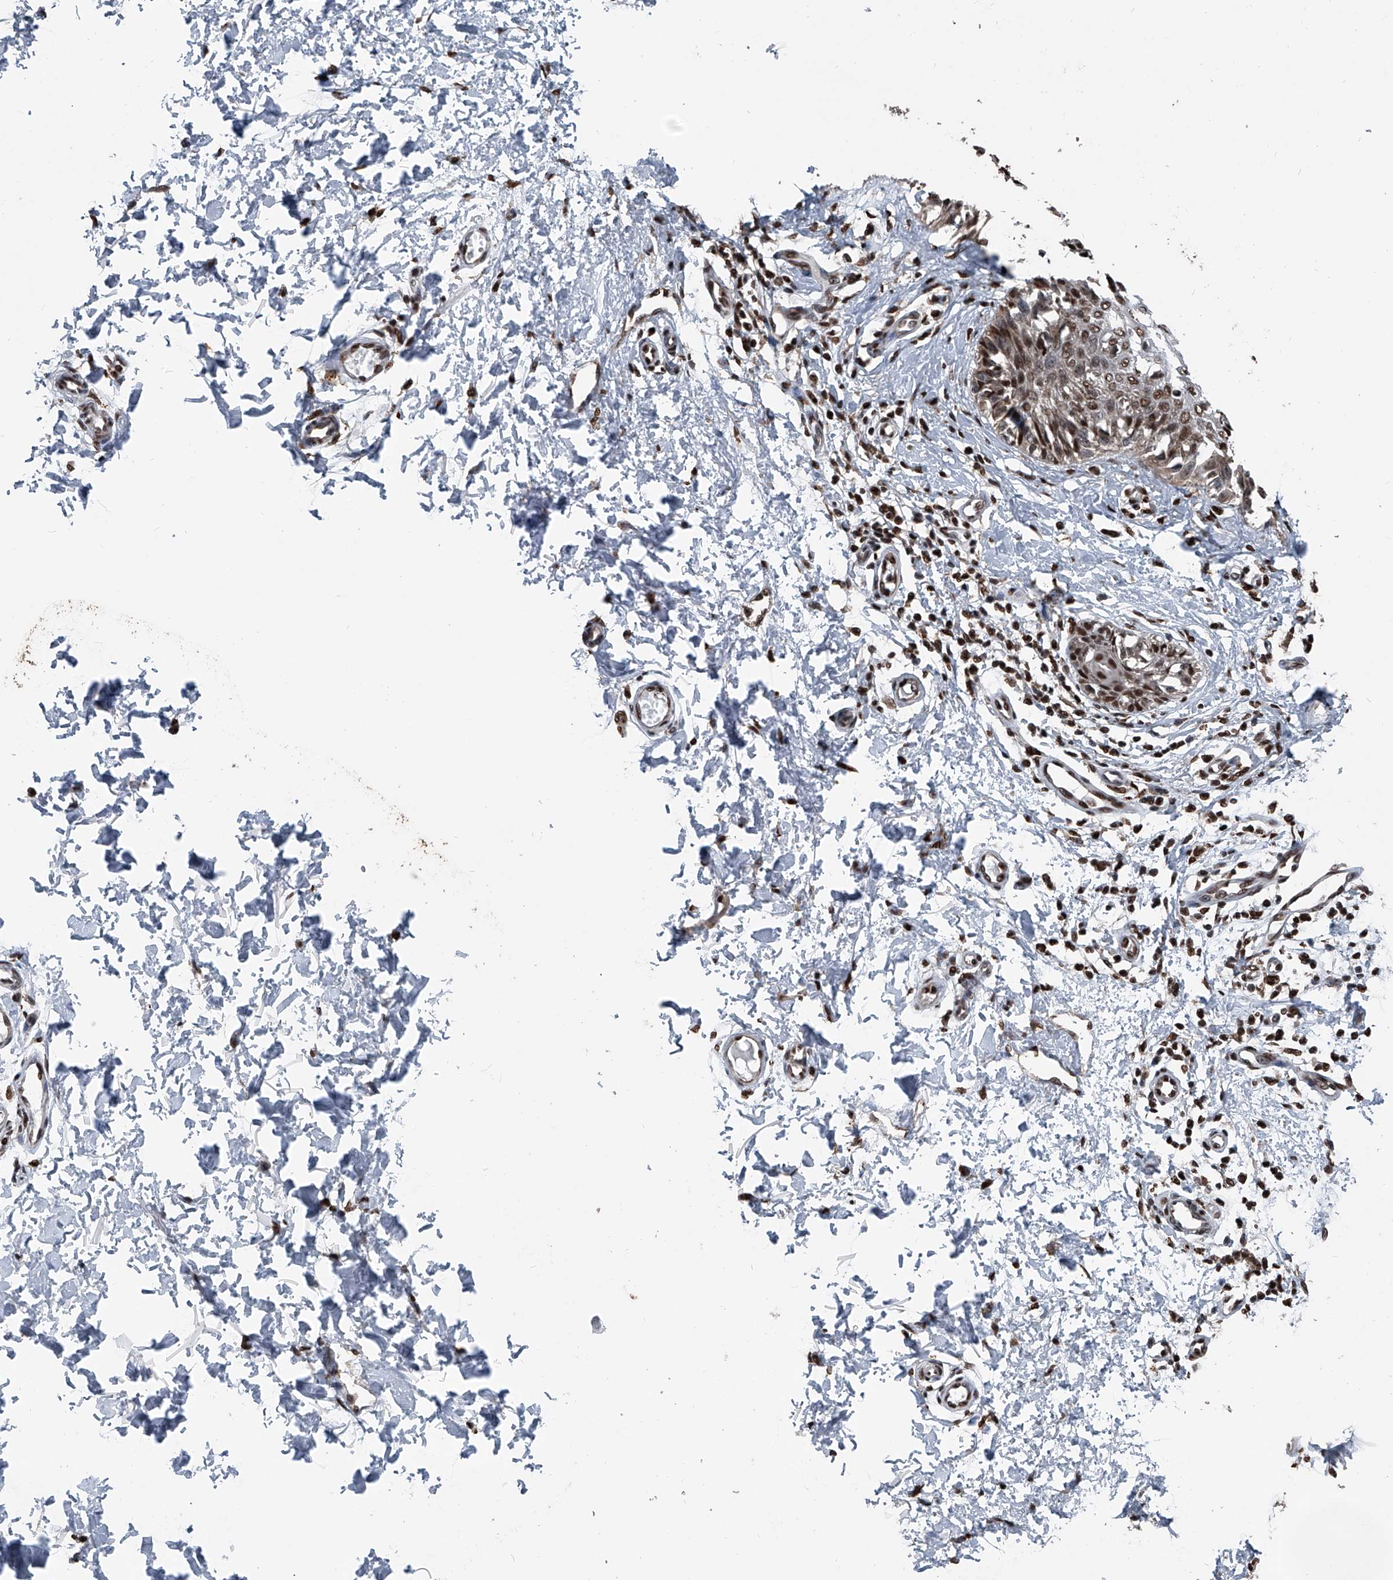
{"staining": {"intensity": "moderate", "quantity": ">75%", "location": "nuclear"}, "tissue": "melanoma", "cell_type": "Tumor cells", "image_type": "cancer", "snomed": [{"axis": "morphology", "description": "Malignant melanoma, NOS"}, {"axis": "topography", "description": "Skin"}], "caption": "Protein analysis of melanoma tissue demonstrates moderate nuclear positivity in about >75% of tumor cells.", "gene": "FKBP5", "patient": {"sex": "male", "age": 53}}